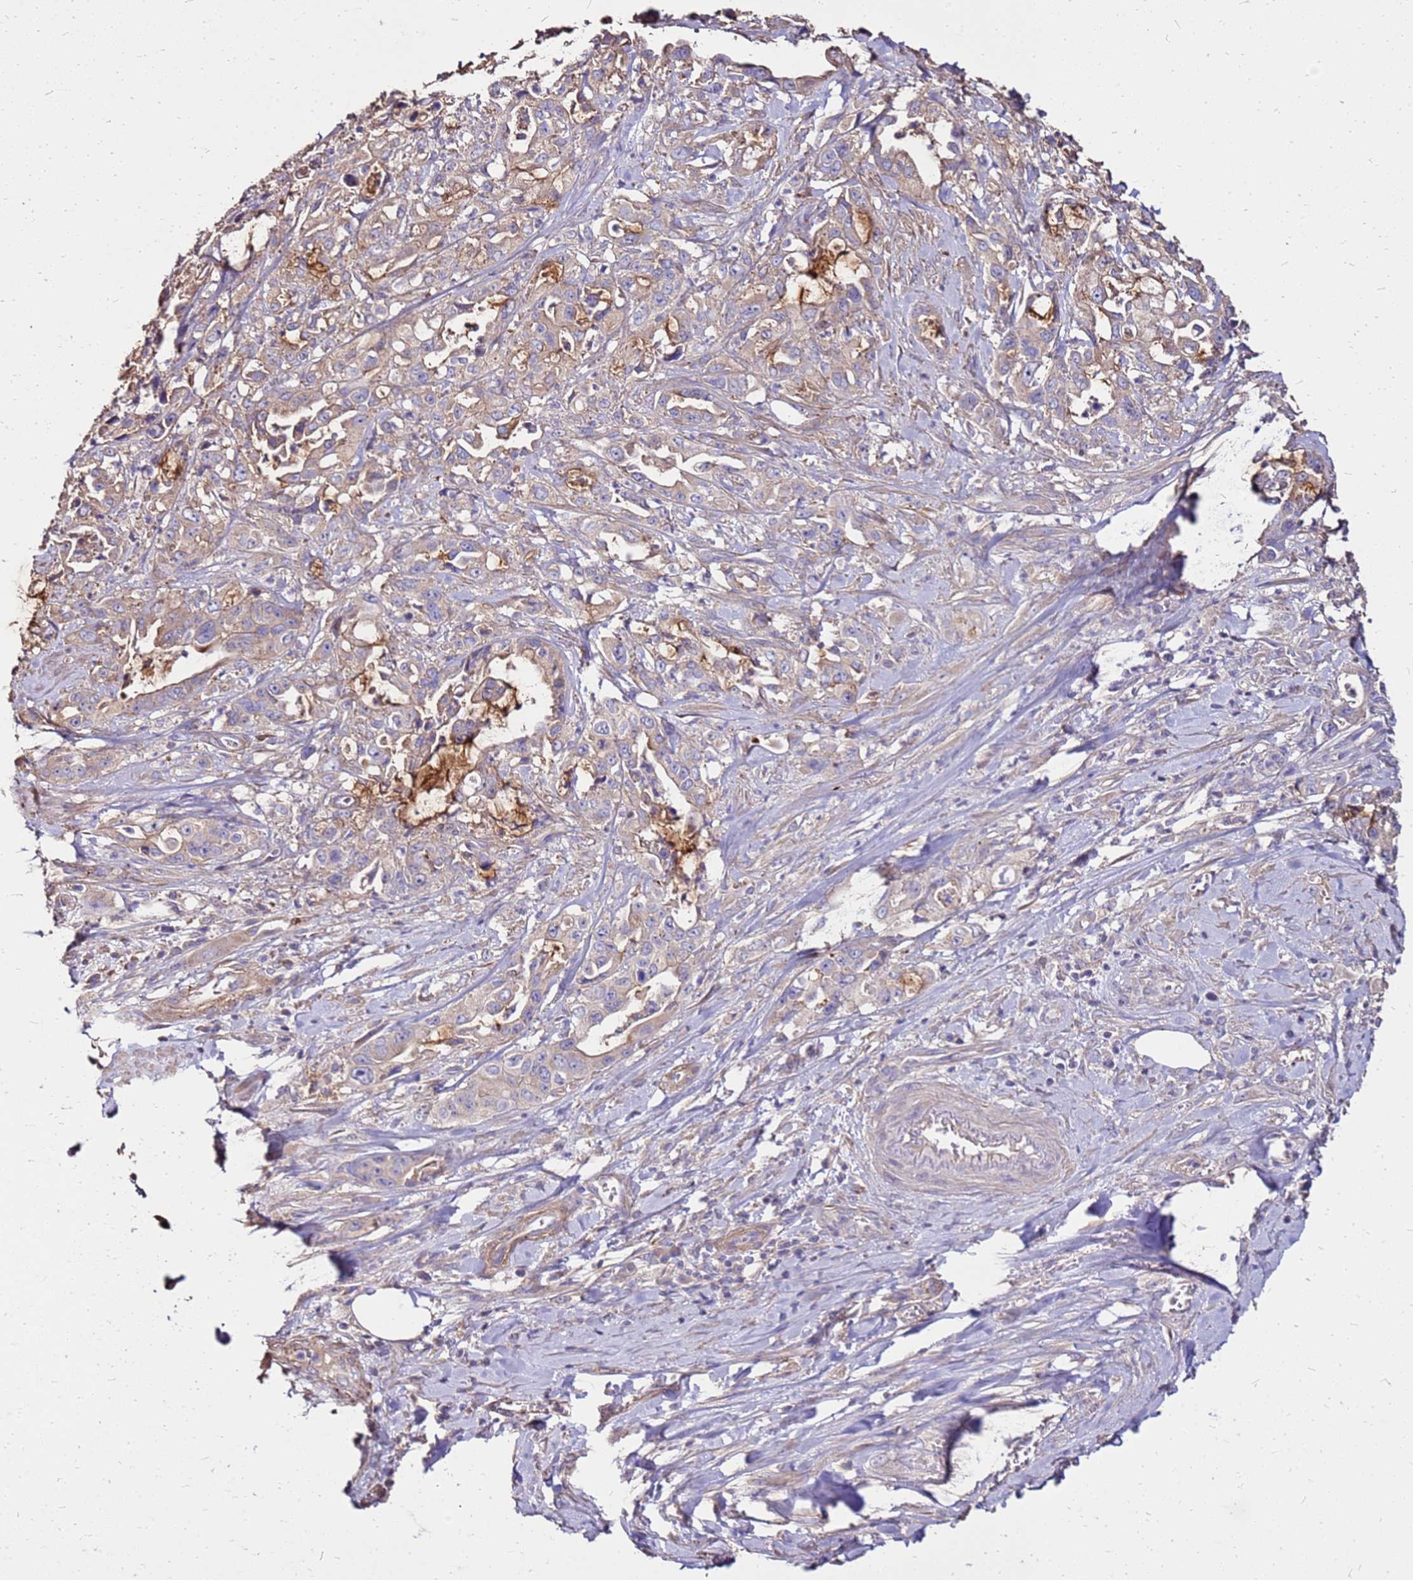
{"staining": {"intensity": "weak", "quantity": "25%-75%", "location": "cytoplasmic/membranous"}, "tissue": "pancreatic cancer", "cell_type": "Tumor cells", "image_type": "cancer", "snomed": [{"axis": "morphology", "description": "Adenocarcinoma, NOS"}, {"axis": "topography", "description": "Pancreas"}], "caption": "Brown immunohistochemical staining in pancreatic cancer (adenocarcinoma) displays weak cytoplasmic/membranous expression in about 25%-75% of tumor cells.", "gene": "EXD3", "patient": {"sex": "female", "age": 61}}